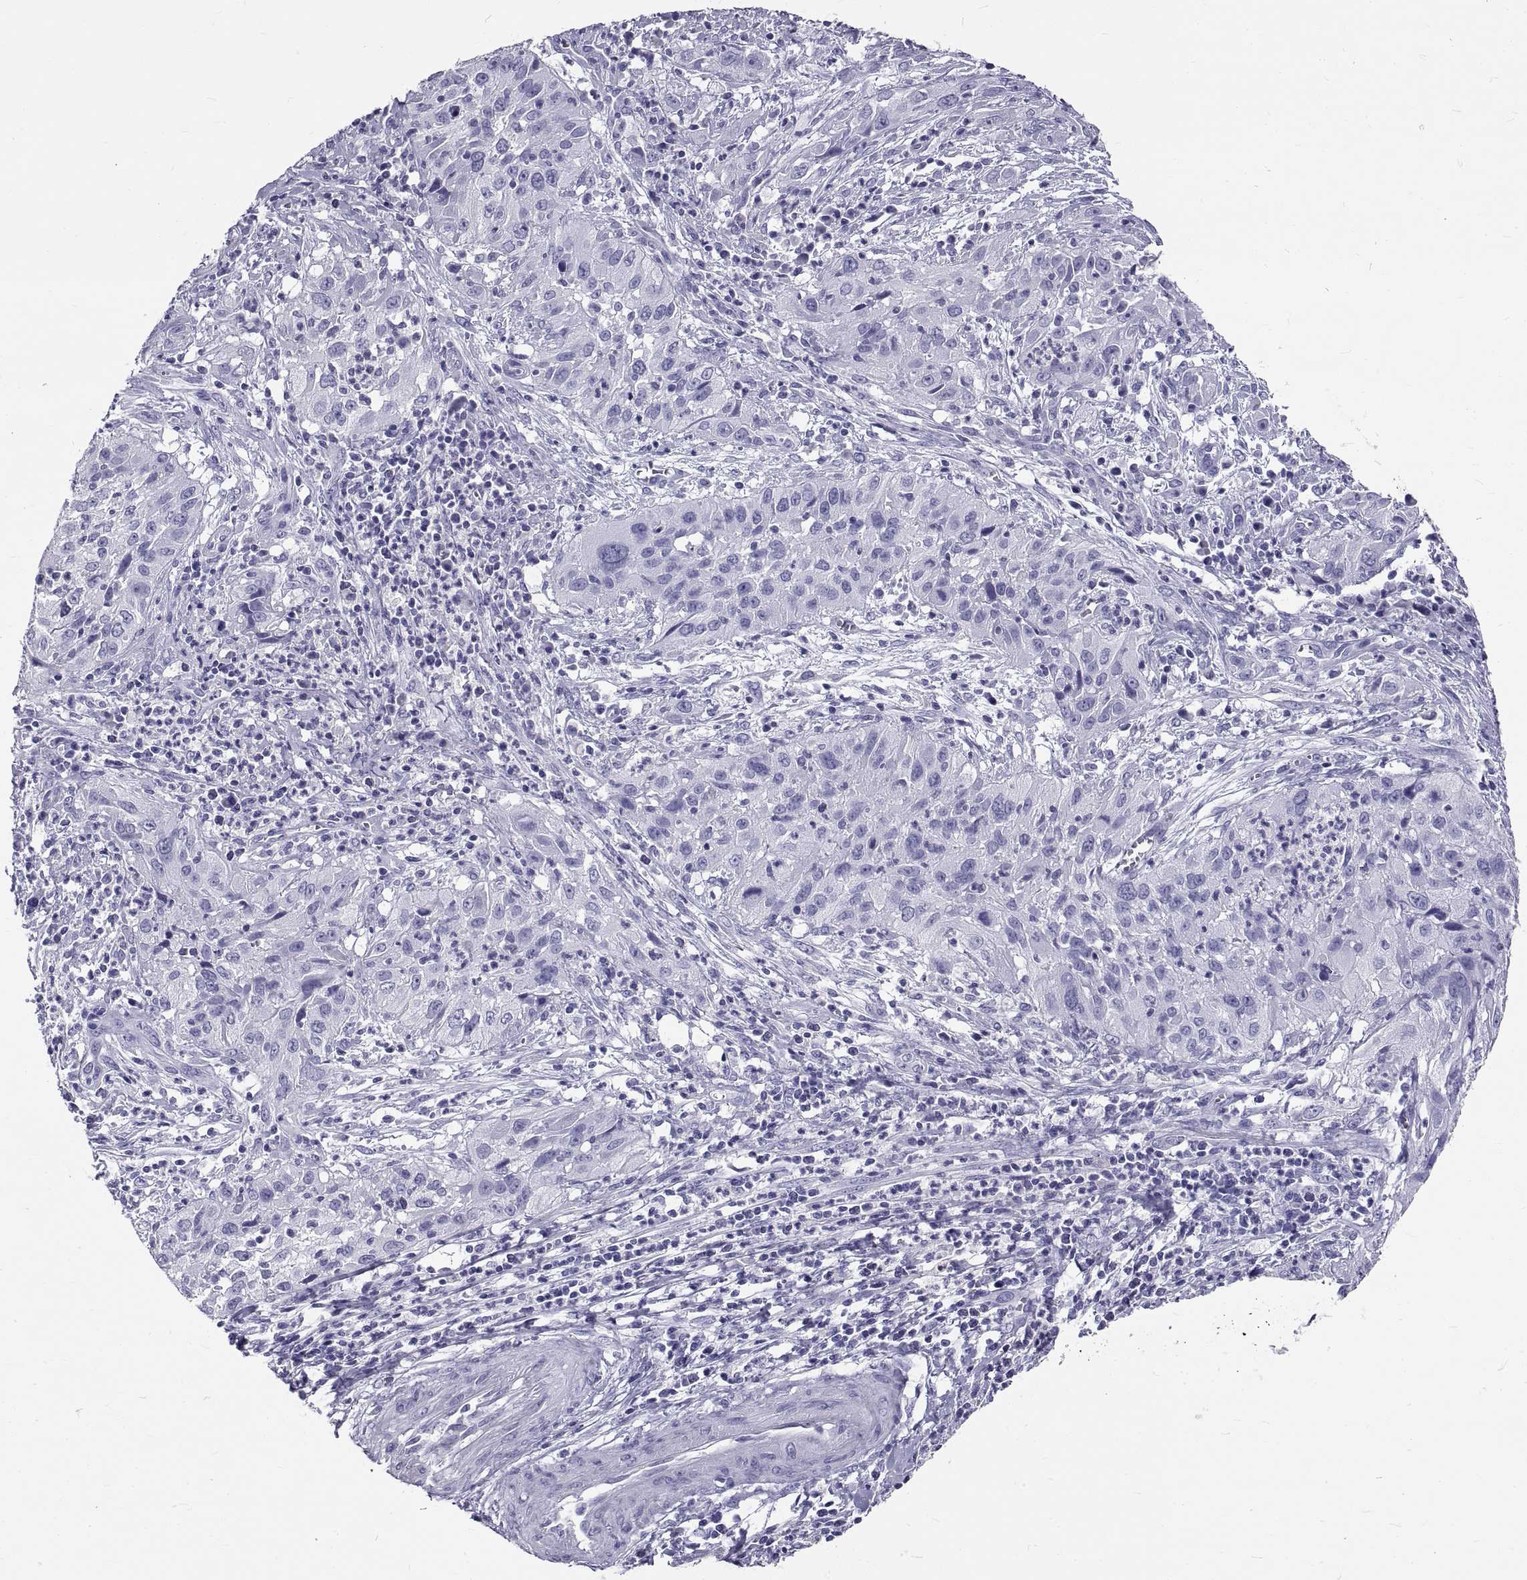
{"staining": {"intensity": "negative", "quantity": "none", "location": "none"}, "tissue": "cervical cancer", "cell_type": "Tumor cells", "image_type": "cancer", "snomed": [{"axis": "morphology", "description": "Squamous cell carcinoma, NOS"}, {"axis": "topography", "description": "Cervix"}], "caption": "IHC micrograph of cervical cancer (squamous cell carcinoma) stained for a protein (brown), which reveals no expression in tumor cells. (DAB (3,3'-diaminobenzidine) immunohistochemistry (IHC) visualized using brightfield microscopy, high magnification).", "gene": "GNG12", "patient": {"sex": "female", "age": 32}}